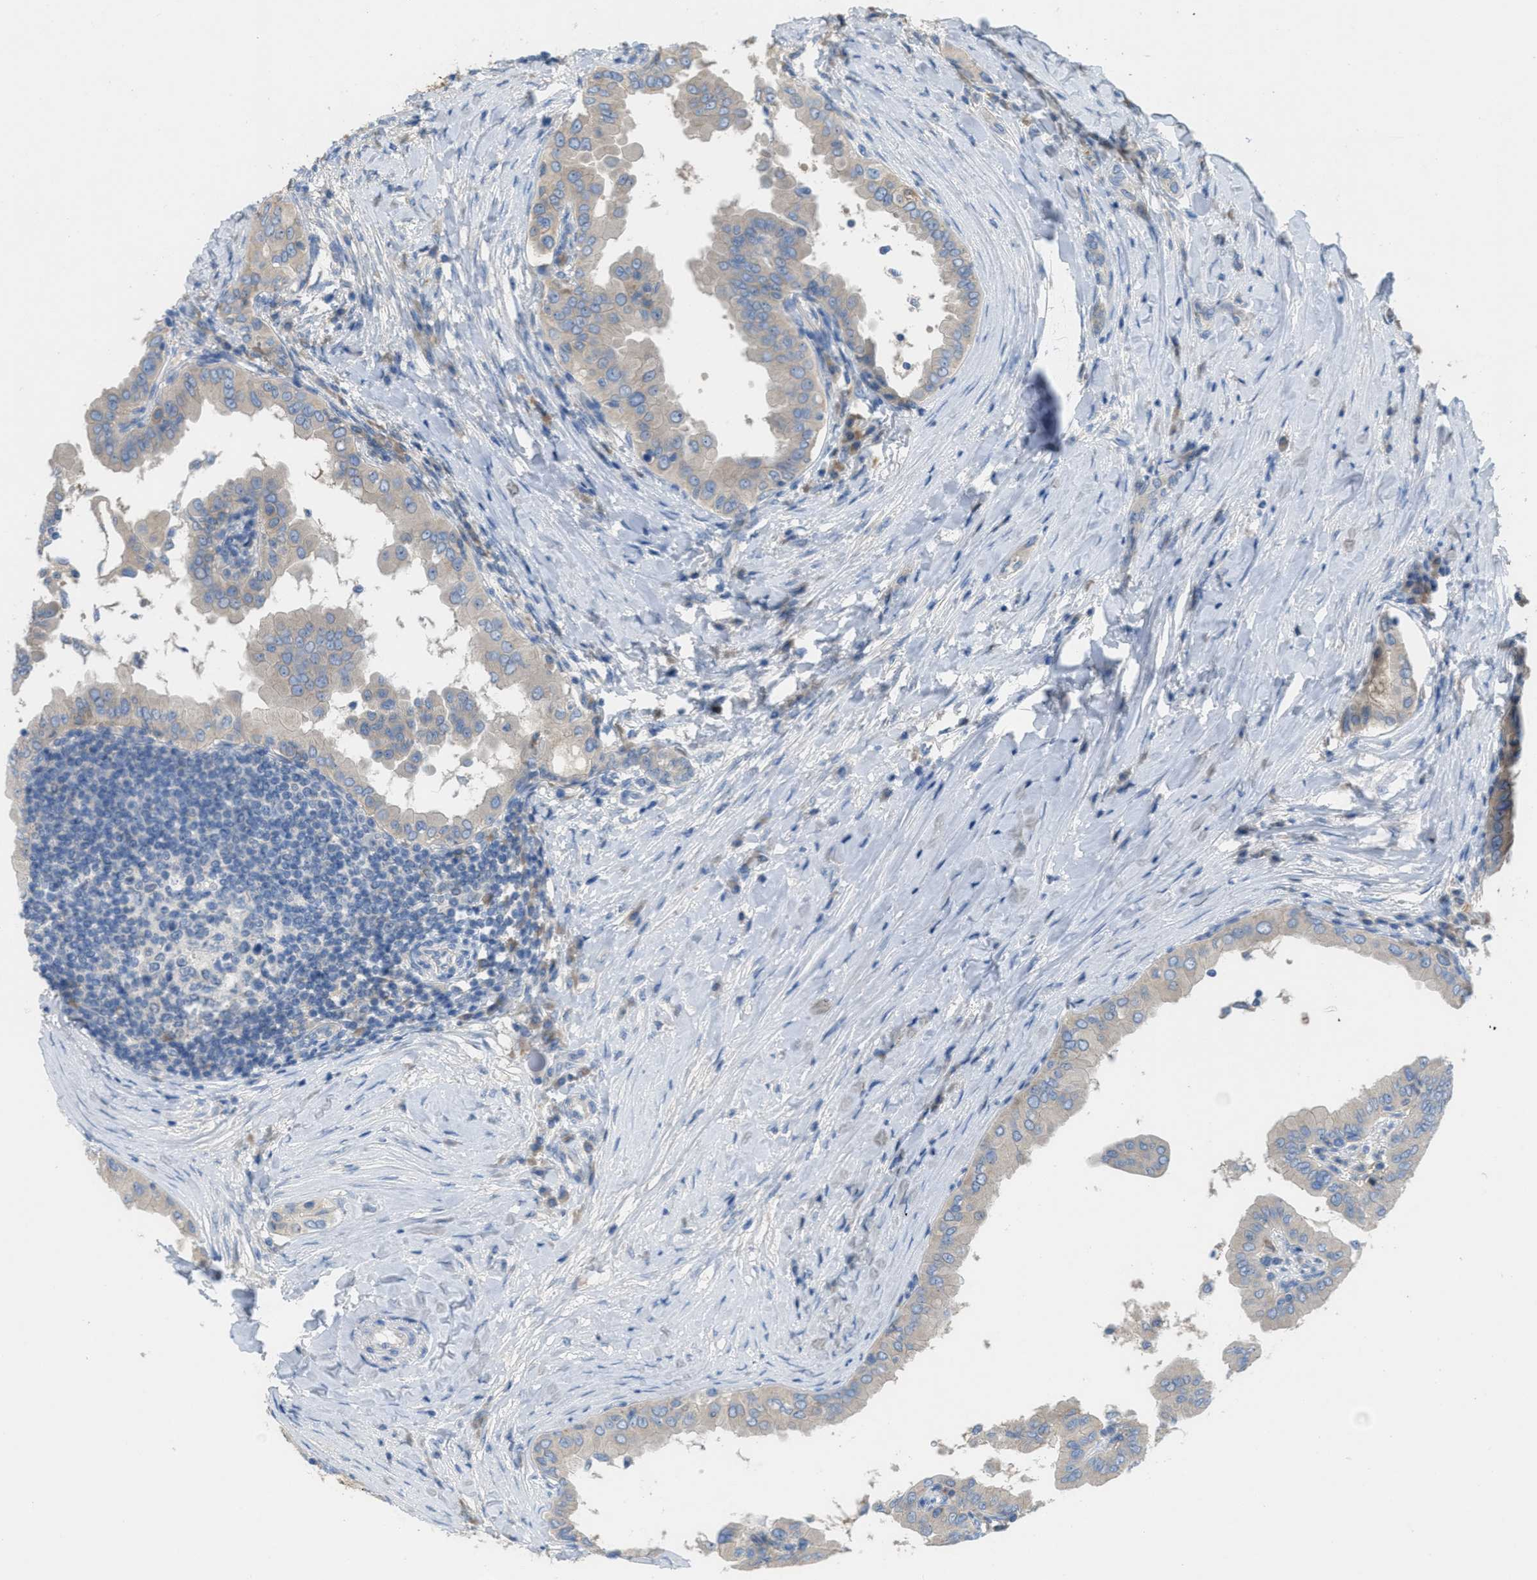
{"staining": {"intensity": "weak", "quantity": ">75%", "location": "cytoplasmic/membranous"}, "tissue": "thyroid cancer", "cell_type": "Tumor cells", "image_type": "cancer", "snomed": [{"axis": "morphology", "description": "Papillary adenocarcinoma, NOS"}, {"axis": "topography", "description": "Thyroid gland"}], "caption": "The immunohistochemical stain highlights weak cytoplasmic/membranous positivity in tumor cells of thyroid cancer (papillary adenocarcinoma) tissue.", "gene": "UBA5", "patient": {"sex": "male", "age": 33}}